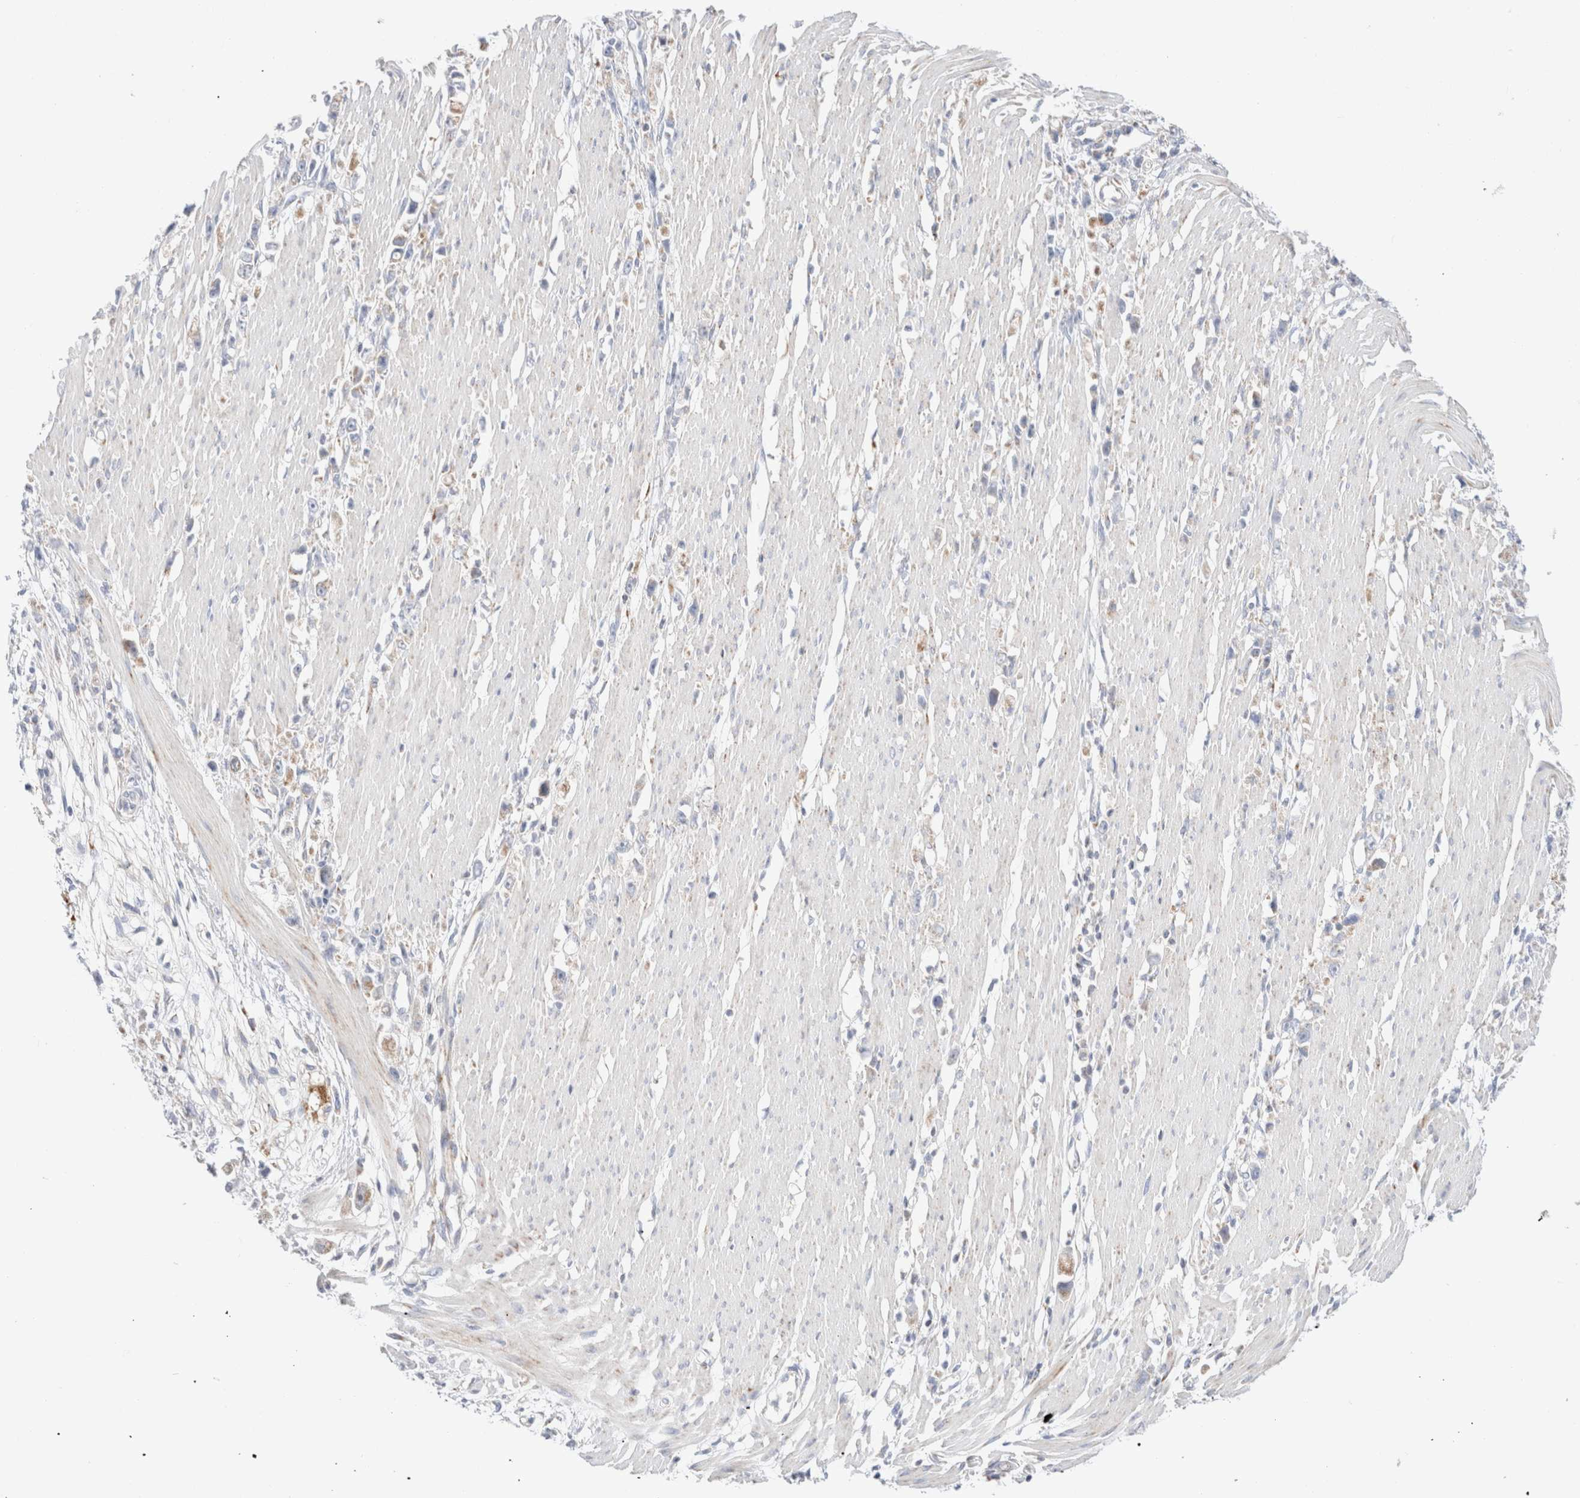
{"staining": {"intensity": "negative", "quantity": "none", "location": "none"}, "tissue": "stomach cancer", "cell_type": "Tumor cells", "image_type": "cancer", "snomed": [{"axis": "morphology", "description": "Adenocarcinoma, NOS"}, {"axis": "topography", "description": "Stomach"}], "caption": "Tumor cells show no significant staining in stomach cancer (adenocarcinoma). (Brightfield microscopy of DAB immunohistochemistry at high magnification).", "gene": "ATP6V1C1", "patient": {"sex": "female", "age": 59}}